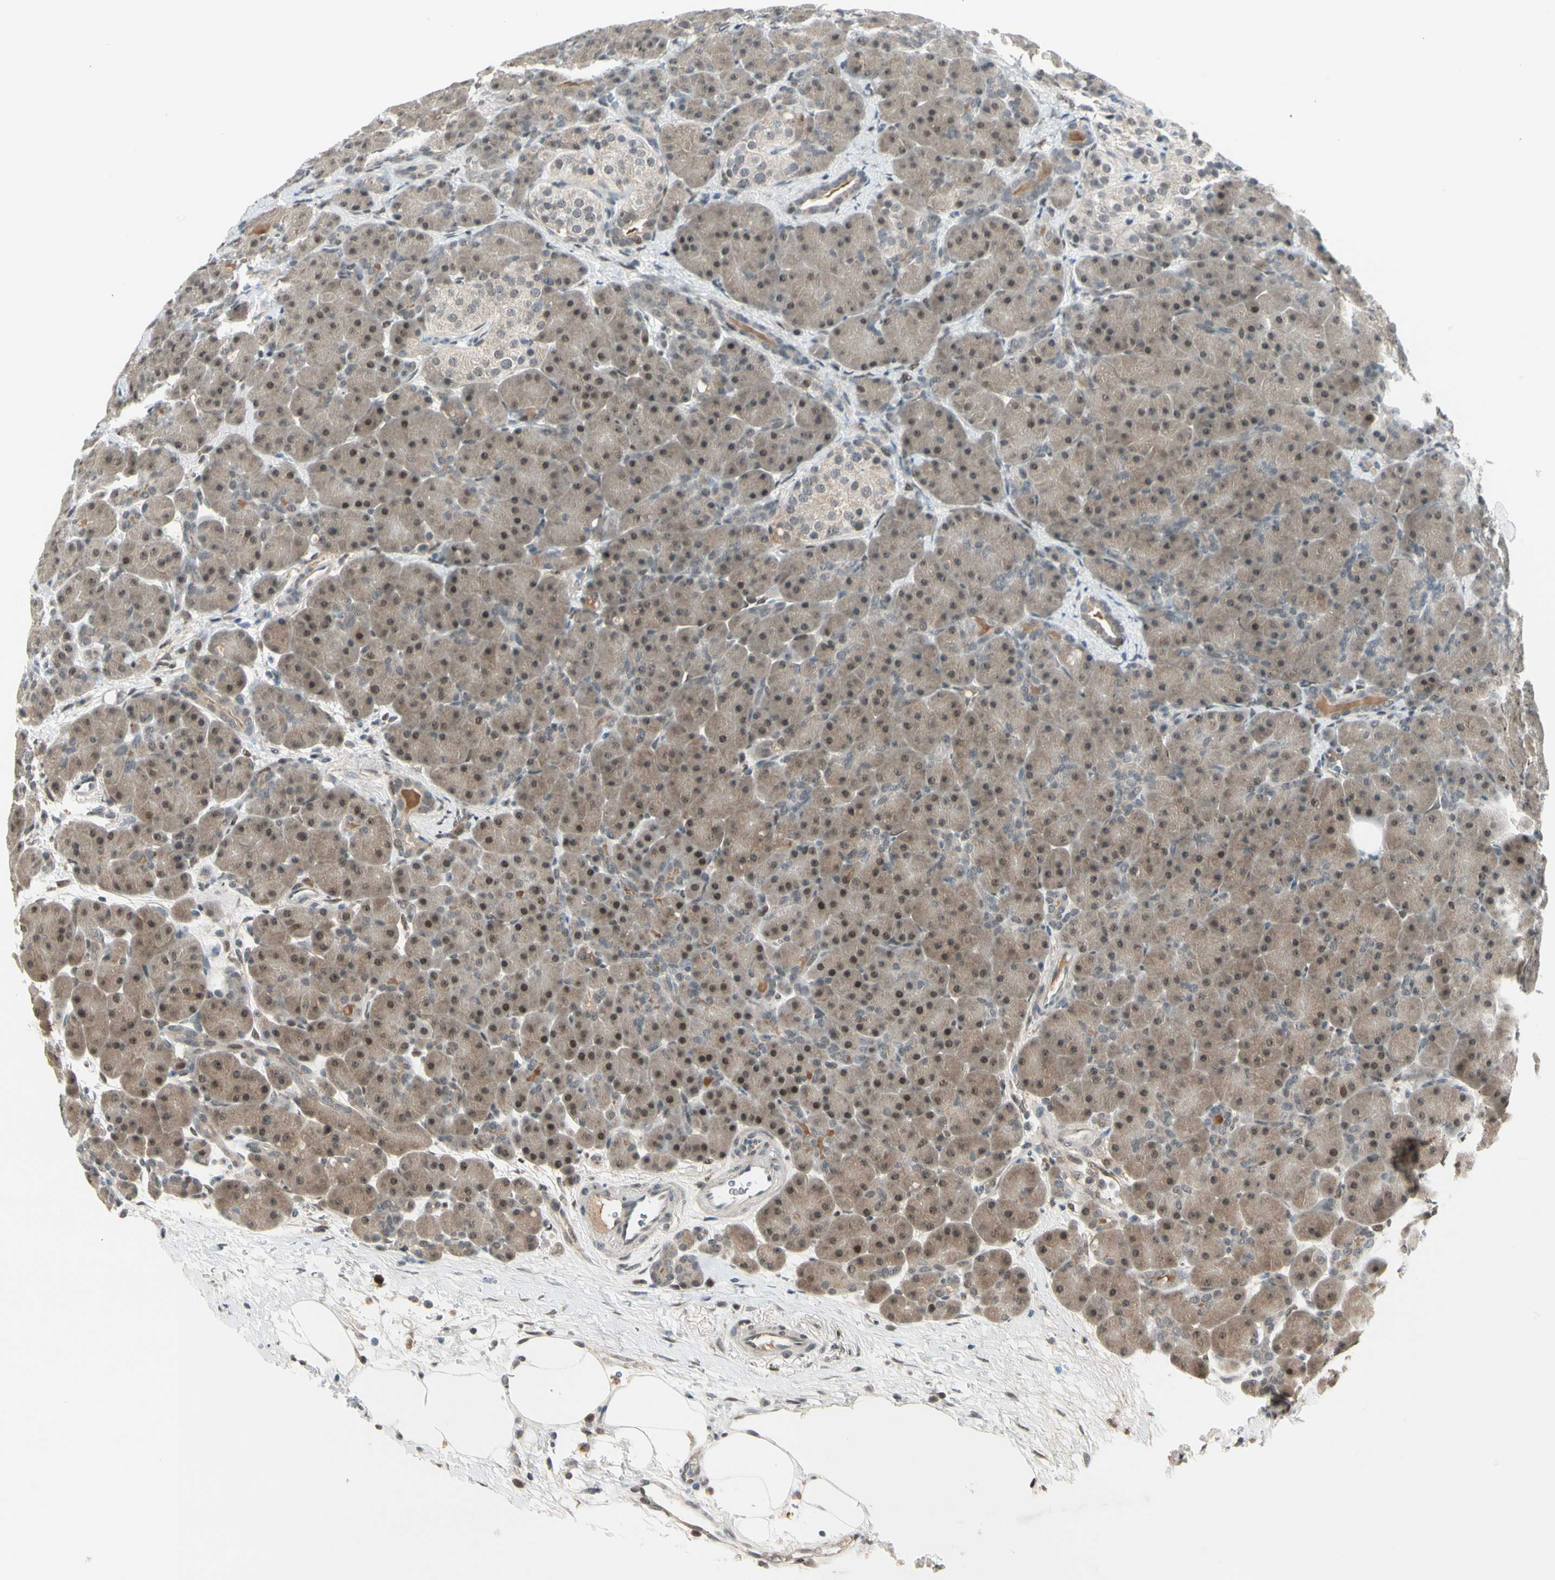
{"staining": {"intensity": "strong", "quantity": "25%-75%", "location": "nuclear"}, "tissue": "pancreas", "cell_type": "Exocrine glandular cells", "image_type": "normal", "snomed": [{"axis": "morphology", "description": "Normal tissue, NOS"}, {"axis": "topography", "description": "Pancreas"}], "caption": "A micrograph of pancreas stained for a protein shows strong nuclear brown staining in exocrine glandular cells. (DAB = brown stain, brightfield microscopy at high magnification).", "gene": "GTF3A", "patient": {"sex": "male", "age": 66}}